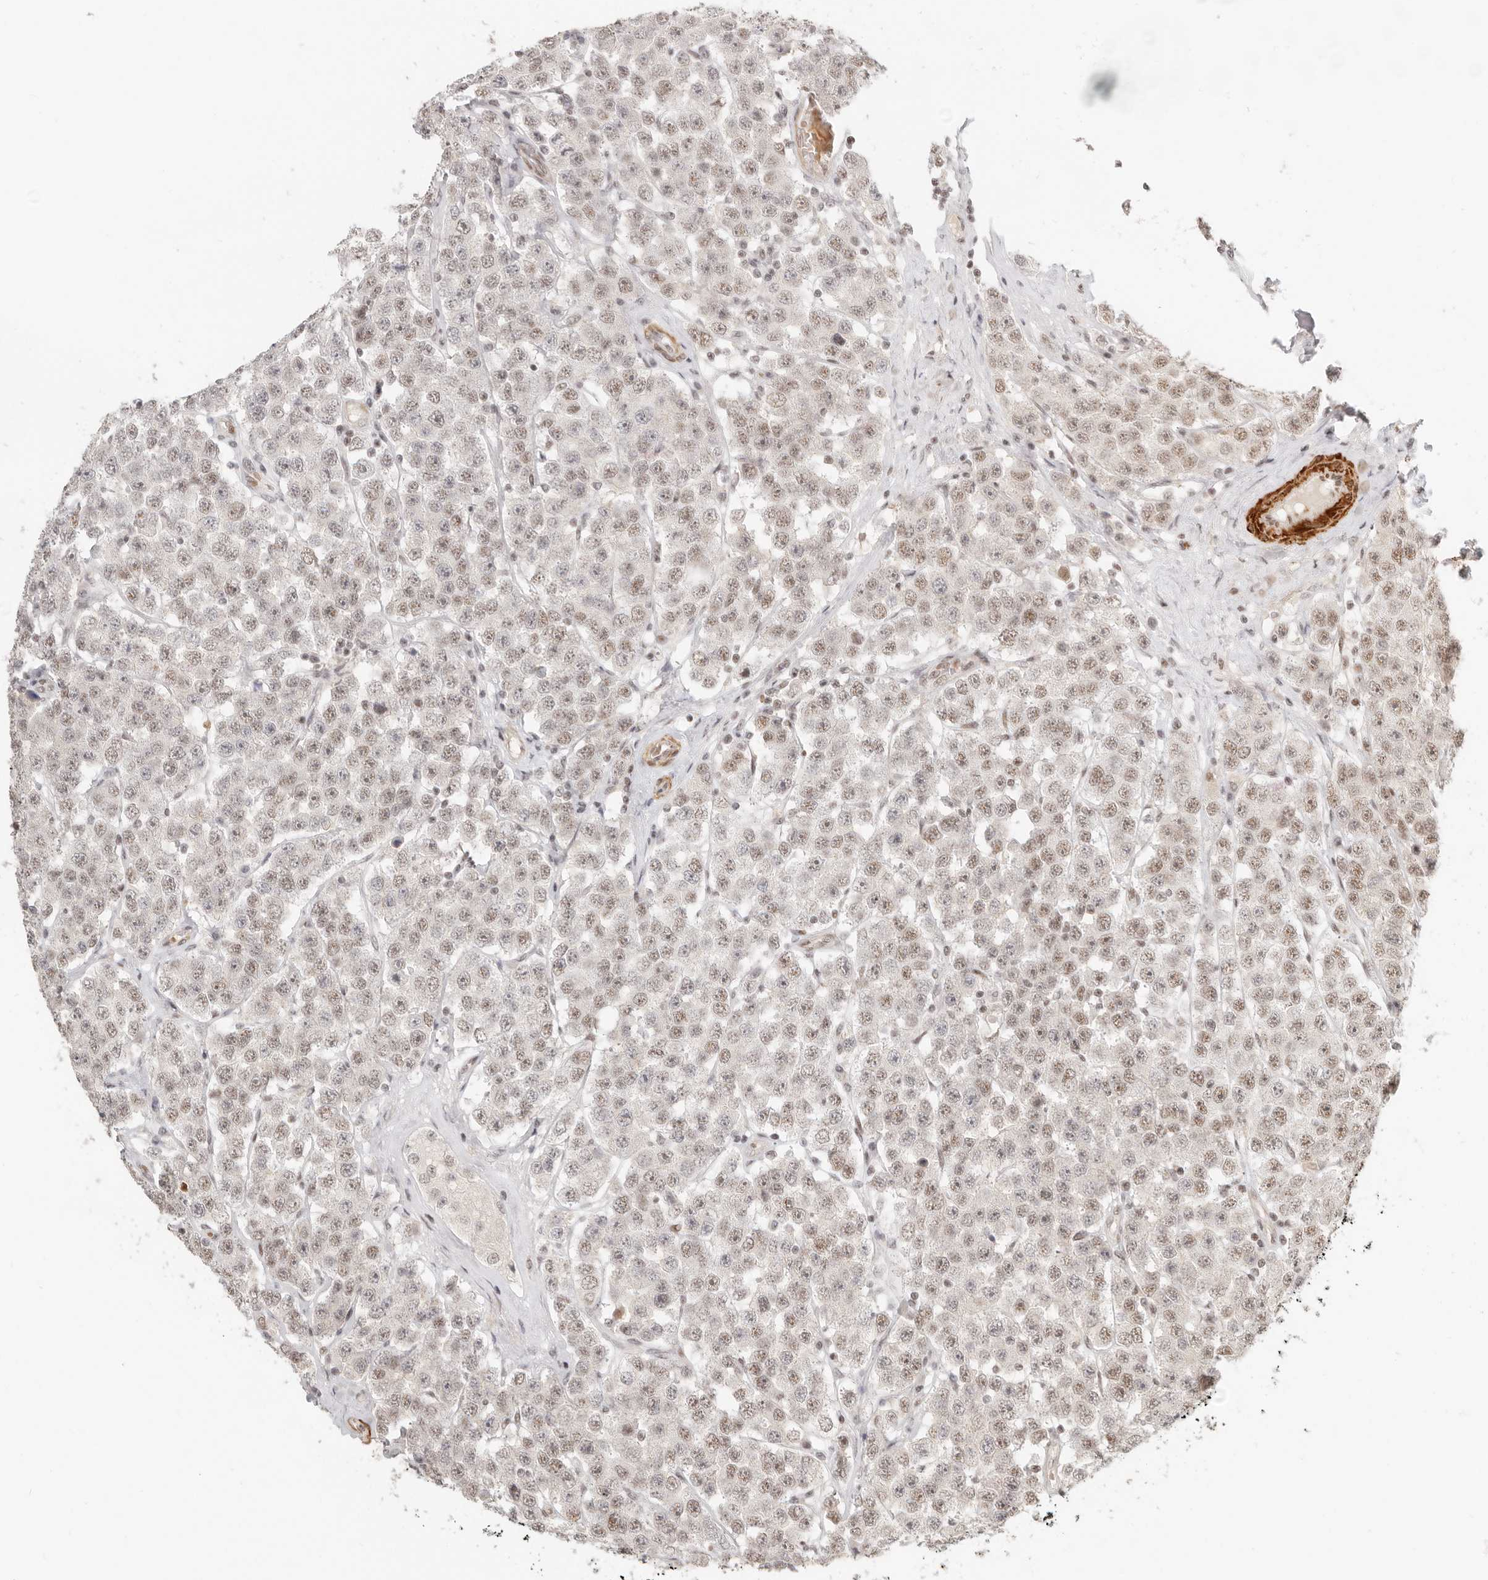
{"staining": {"intensity": "weak", "quantity": ">75%", "location": "nuclear"}, "tissue": "testis cancer", "cell_type": "Tumor cells", "image_type": "cancer", "snomed": [{"axis": "morphology", "description": "Seminoma, NOS"}, {"axis": "topography", "description": "Testis"}], "caption": "Testis cancer stained with a brown dye shows weak nuclear positive positivity in approximately >75% of tumor cells.", "gene": "GABPA", "patient": {"sex": "male", "age": 28}}